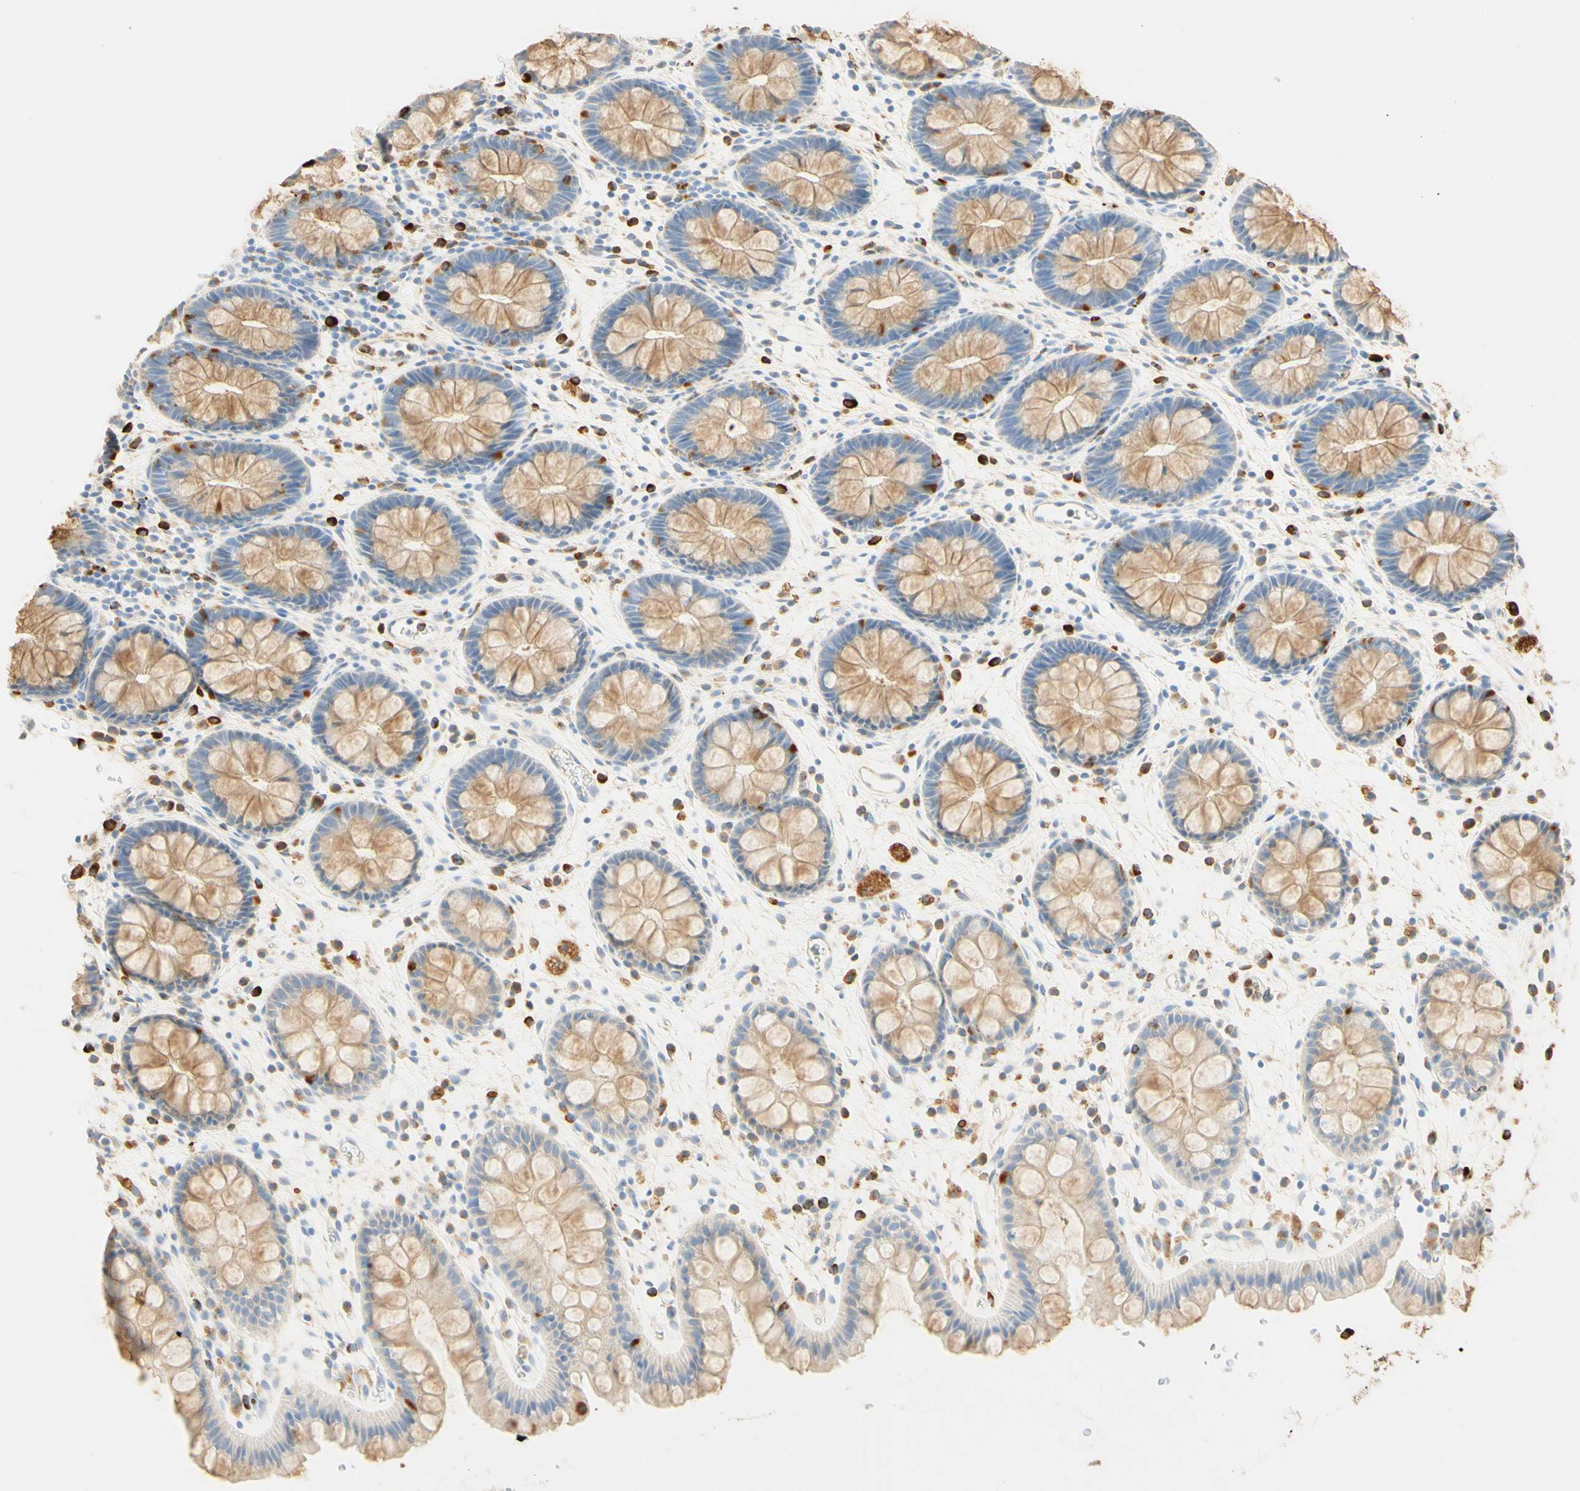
{"staining": {"intensity": "moderate", "quantity": ">75%", "location": "cytoplasmic/membranous"}, "tissue": "rectum", "cell_type": "Glandular cells", "image_type": "normal", "snomed": [{"axis": "morphology", "description": "Normal tissue, NOS"}, {"axis": "topography", "description": "Rectum"}], "caption": "A brown stain labels moderate cytoplasmic/membranous staining of a protein in glandular cells of benign human rectum. (brown staining indicates protein expression, while blue staining denotes nuclei).", "gene": "CD63", "patient": {"sex": "female", "age": 24}}